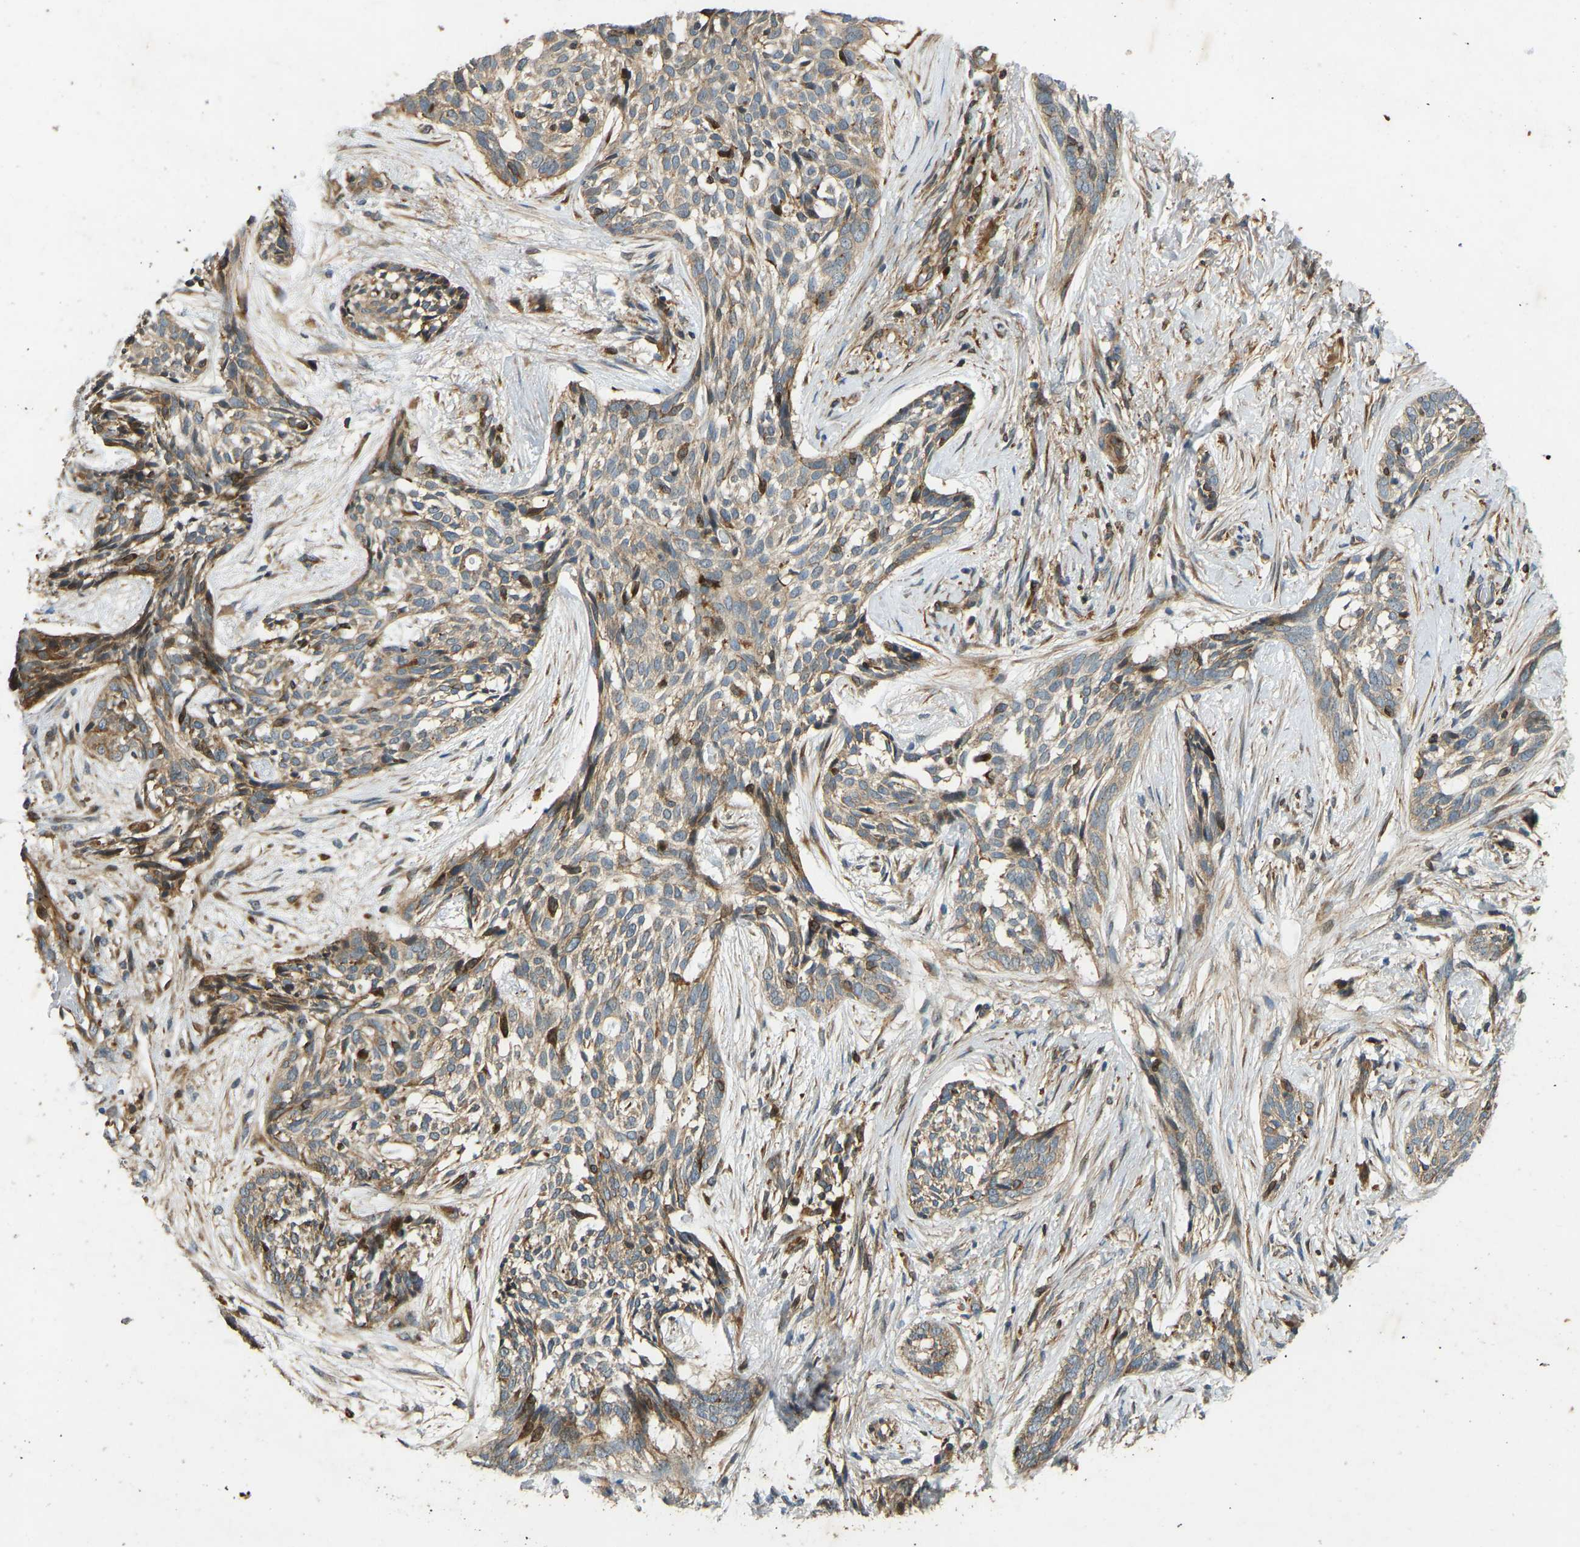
{"staining": {"intensity": "moderate", "quantity": ">75%", "location": "cytoplasmic/membranous"}, "tissue": "skin cancer", "cell_type": "Tumor cells", "image_type": "cancer", "snomed": [{"axis": "morphology", "description": "Basal cell carcinoma"}, {"axis": "topography", "description": "Skin"}], "caption": "Skin cancer (basal cell carcinoma) was stained to show a protein in brown. There is medium levels of moderate cytoplasmic/membranous positivity in about >75% of tumor cells.", "gene": "OS9", "patient": {"sex": "female", "age": 88}}